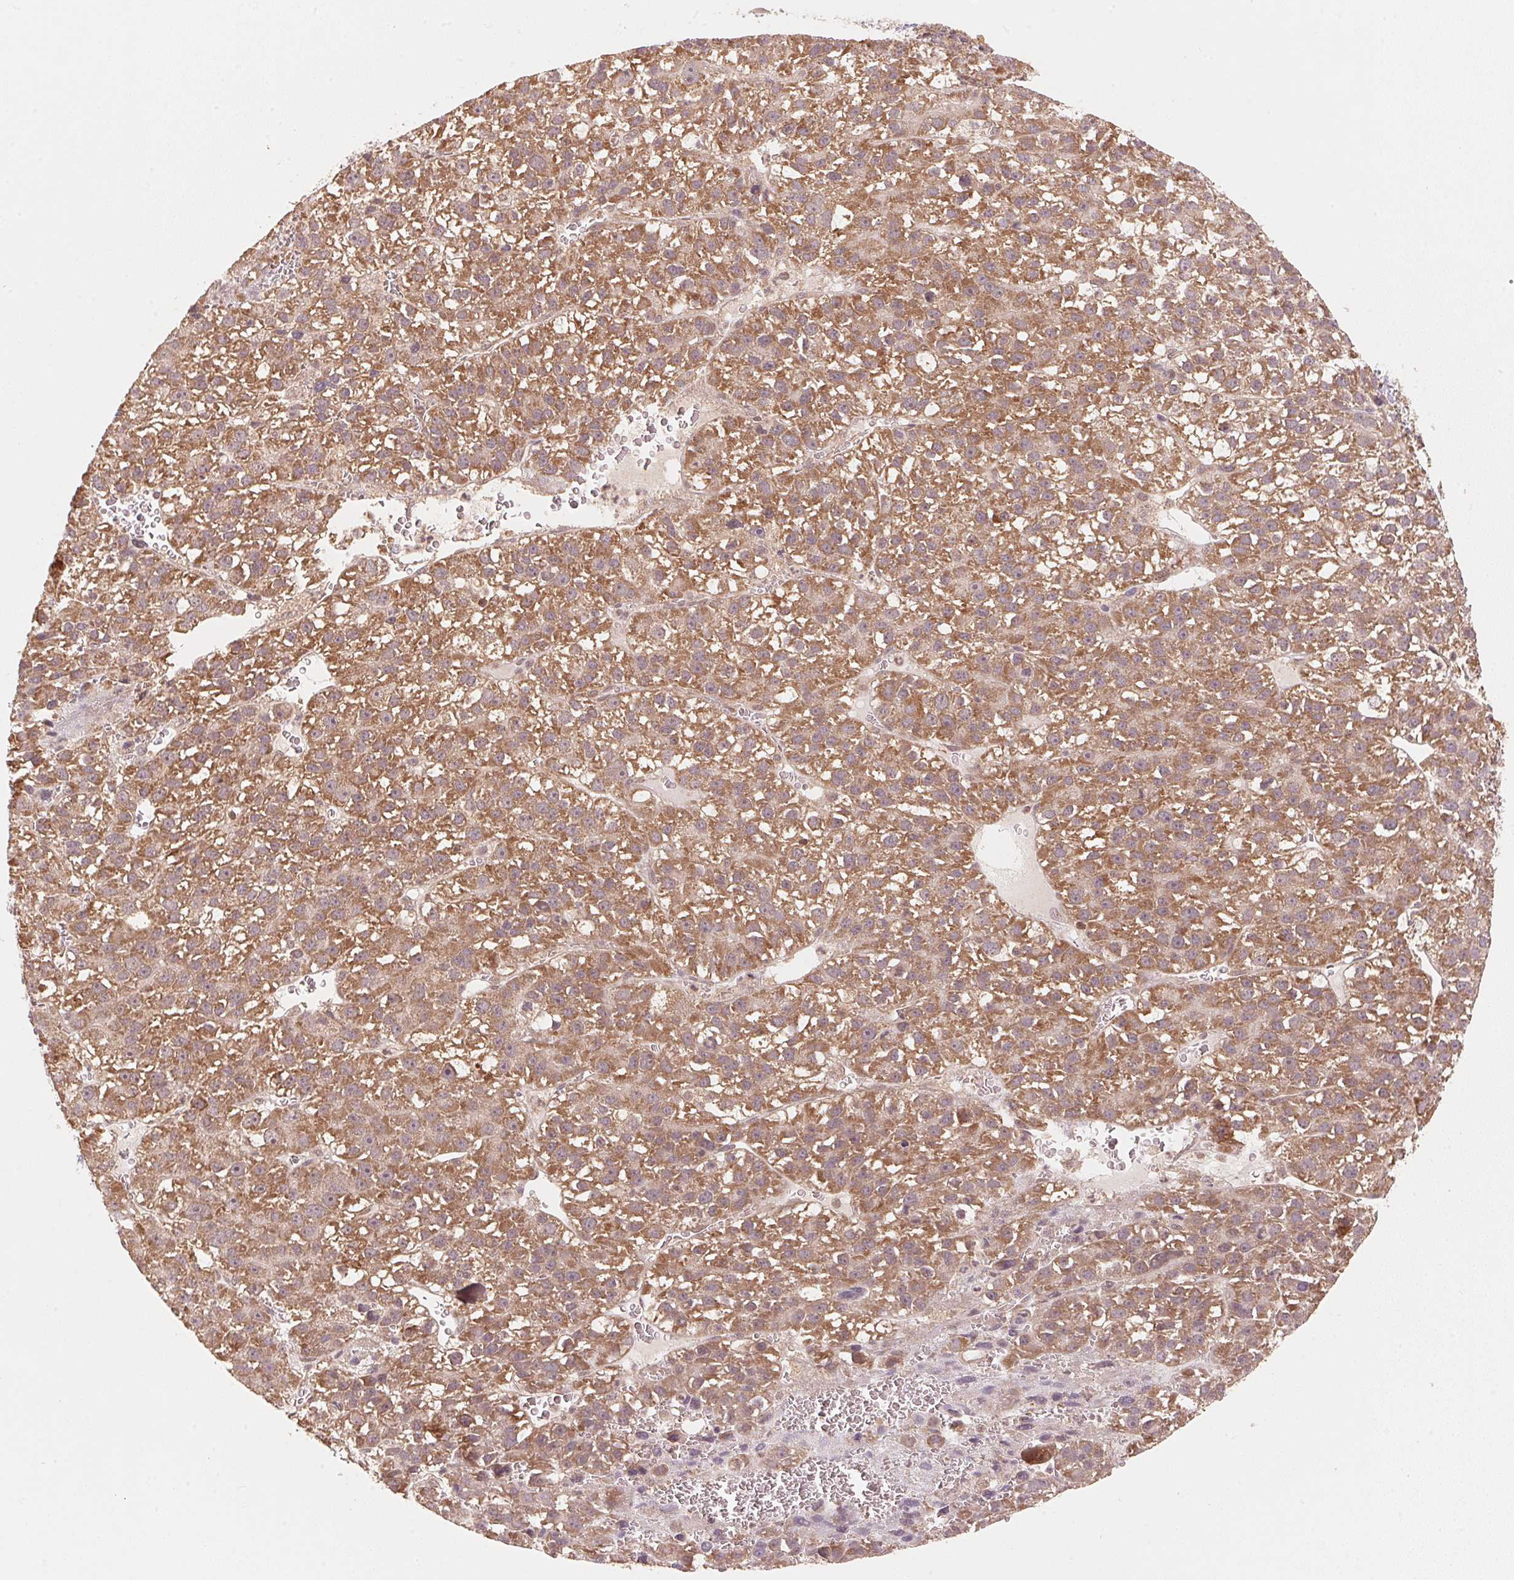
{"staining": {"intensity": "moderate", "quantity": ">75%", "location": "cytoplasmic/membranous"}, "tissue": "liver cancer", "cell_type": "Tumor cells", "image_type": "cancer", "snomed": [{"axis": "morphology", "description": "Carcinoma, Hepatocellular, NOS"}, {"axis": "topography", "description": "Liver"}], "caption": "Liver hepatocellular carcinoma was stained to show a protein in brown. There is medium levels of moderate cytoplasmic/membranous staining in about >75% of tumor cells.", "gene": "C2orf73", "patient": {"sex": "female", "age": 70}}